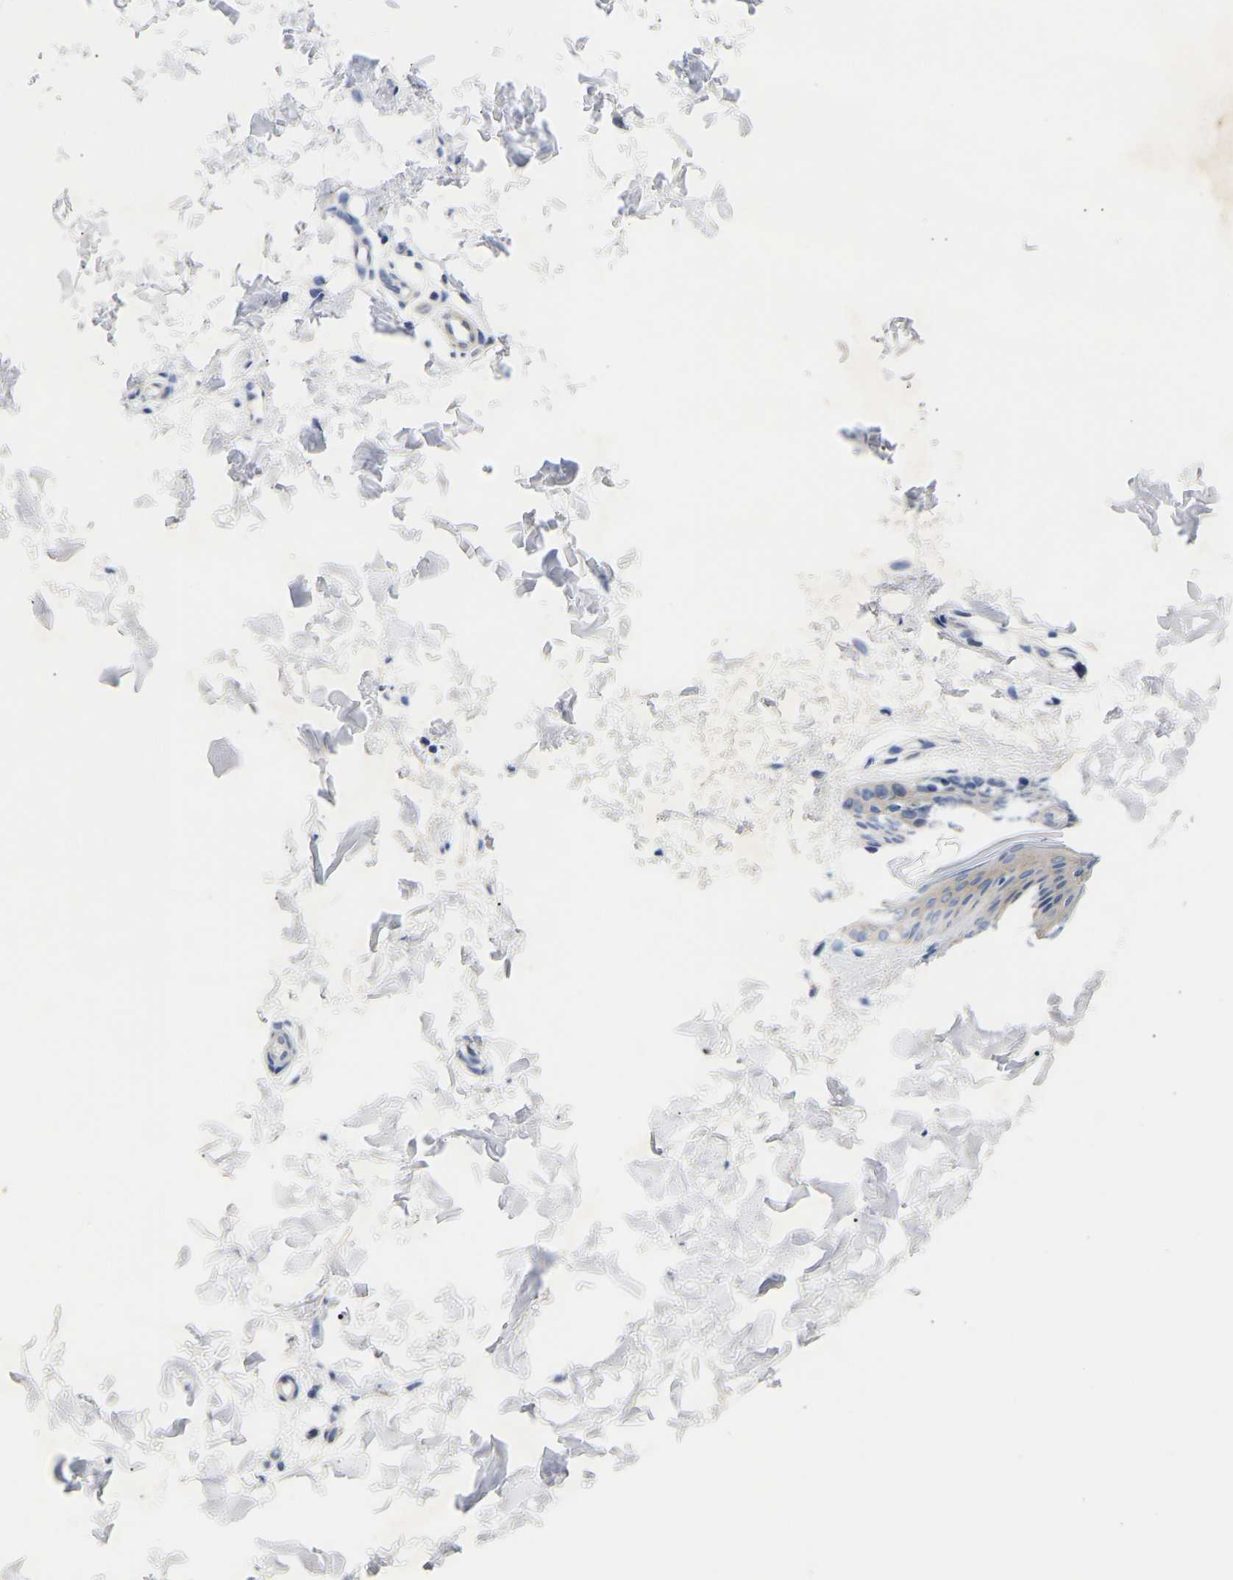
{"staining": {"intensity": "negative", "quantity": "none", "location": "none"}, "tissue": "skin", "cell_type": "Fibroblasts", "image_type": "normal", "snomed": [{"axis": "morphology", "description": "Normal tissue, NOS"}, {"axis": "topography", "description": "Skin"}], "caption": "Immunohistochemical staining of benign human skin displays no significant positivity in fibroblasts.", "gene": "CCDC6", "patient": {"sex": "female", "age": 17}}